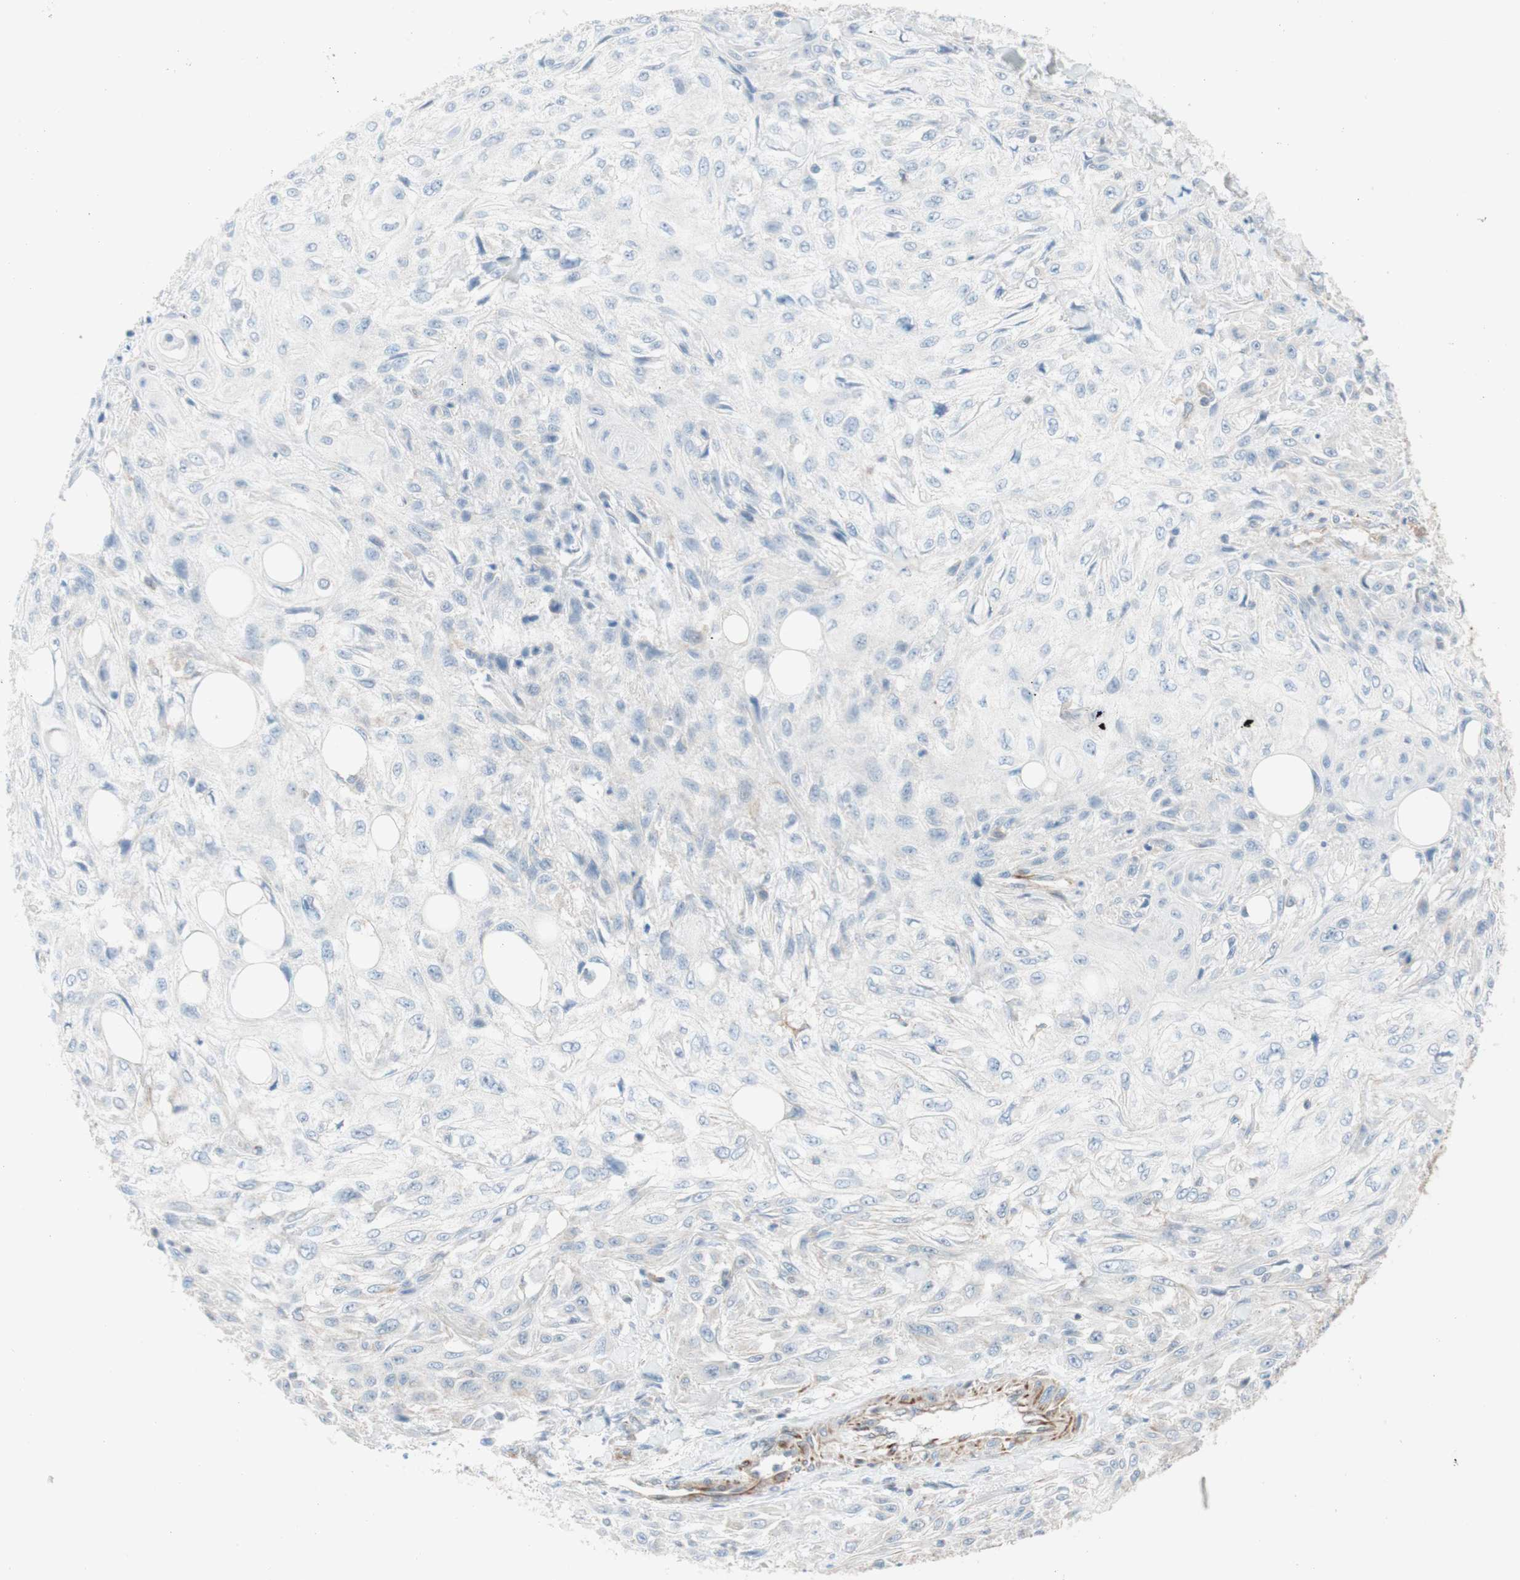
{"staining": {"intensity": "negative", "quantity": "none", "location": "none"}, "tissue": "skin cancer", "cell_type": "Tumor cells", "image_type": "cancer", "snomed": [{"axis": "morphology", "description": "Squamous cell carcinoma, NOS"}, {"axis": "topography", "description": "Skin"}], "caption": "Protein analysis of squamous cell carcinoma (skin) demonstrates no significant staining in tumor cells.", "gene": "POU2AF1", "patient": {"sex": "male", "age": 75}}